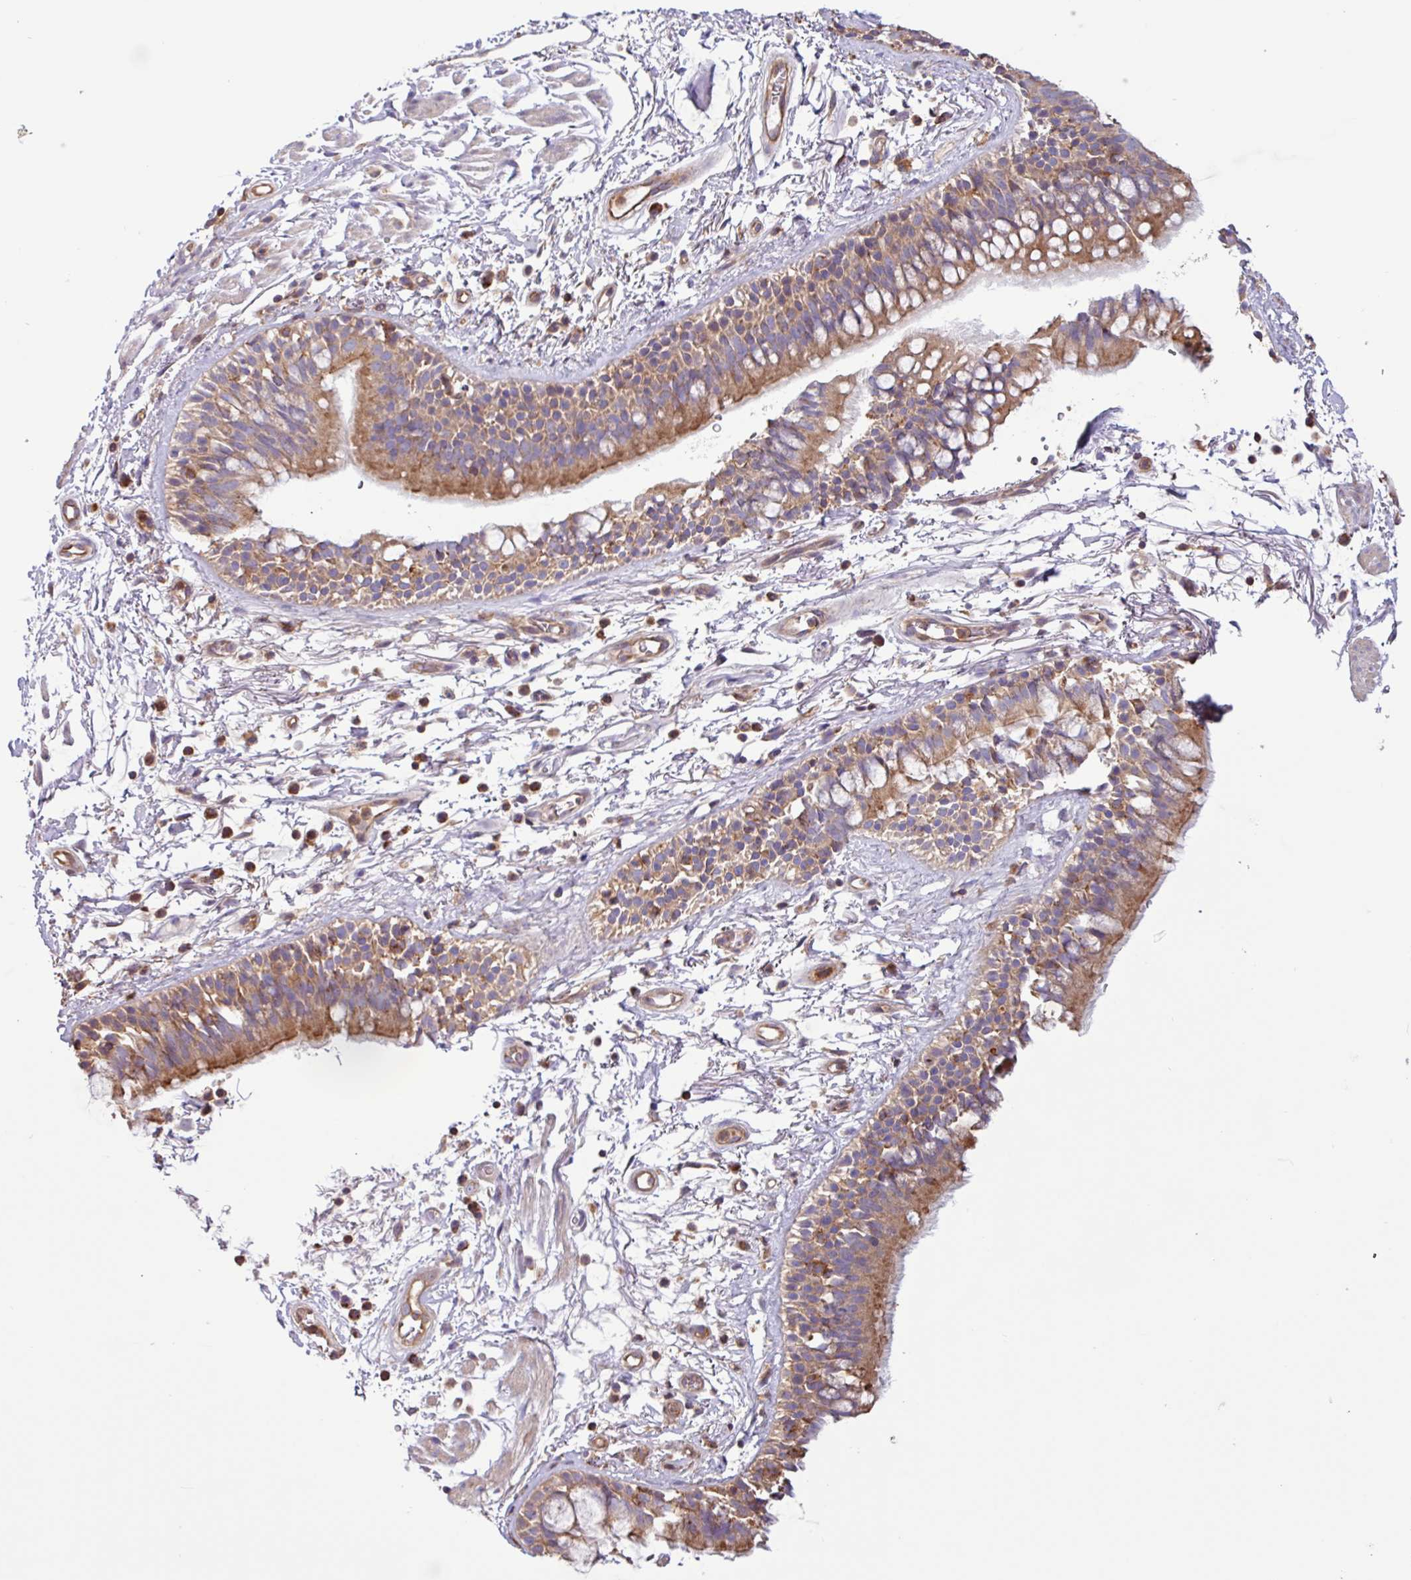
{"staining": {"intensity": "moderate", "quantity": ">75%", "location": "cytoplasmic/membranous"}, "tissue": "bronchus", "cell_type": "Respiratory epithelial cells", "image_type": "normal", "snomed": [{"axis": "morphology", "description": "Normal tissue, NOS"}, {"axis": "morphology", "description": "Squamous cell carcinoma, NOS"}, {"axis": "topography", "description": "Bronchus"}, {"axis": "topography", "description": "Lung"}], "caption": "Immunohistochemistry (IHC) (DAB (3,3'-diaminobenzidine)) staining of unremarkable human bronchus demonstrates moderate cytoplasmic/membranous protein staining in approximately >75% of respiratory epithelial cells.", "gene": "ACTR3B", "patient": {"sex": "female", "age": 70}}